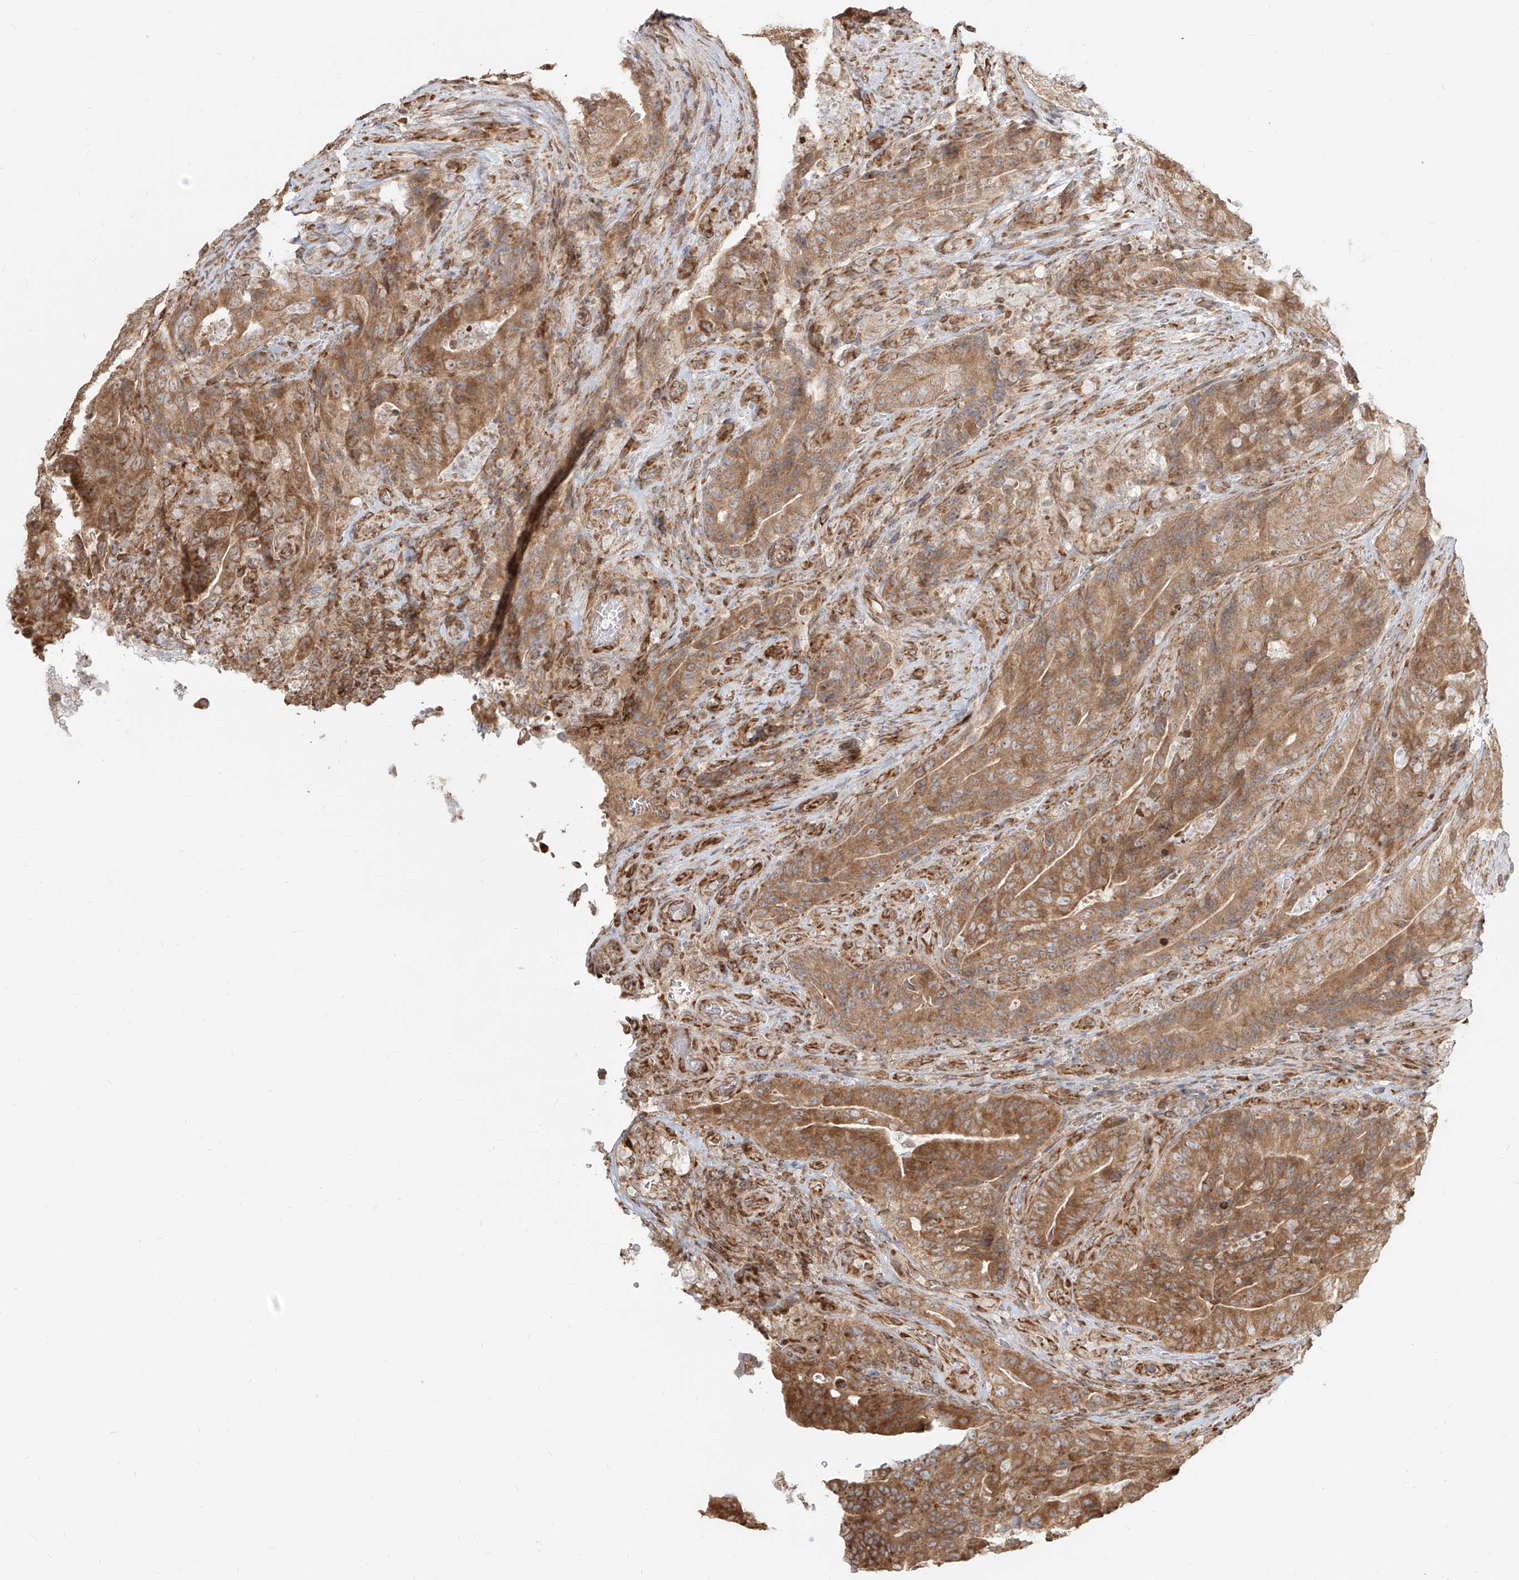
{"staining": {"intensity": "moderate", "quantity": ">75%", "location": "cytoplasmic/membranous"}, "tissue": "colorectal cancer", "cell_type": "Tumor cells", "image_type": "cancer", "snomed": [{"axis": "morphology", "description": "Normal tissue, NOS"}, {"axis": "topography", "description": "Colon"}], "caption": "Colorectal cancer stained for a protein (brown) exhibits moderate cytoplasmic/membranous positive positivity in approximately >75% of tumor cells.", "gene": "UBE2K", "patient": {"sex": "female", "age": 82}}